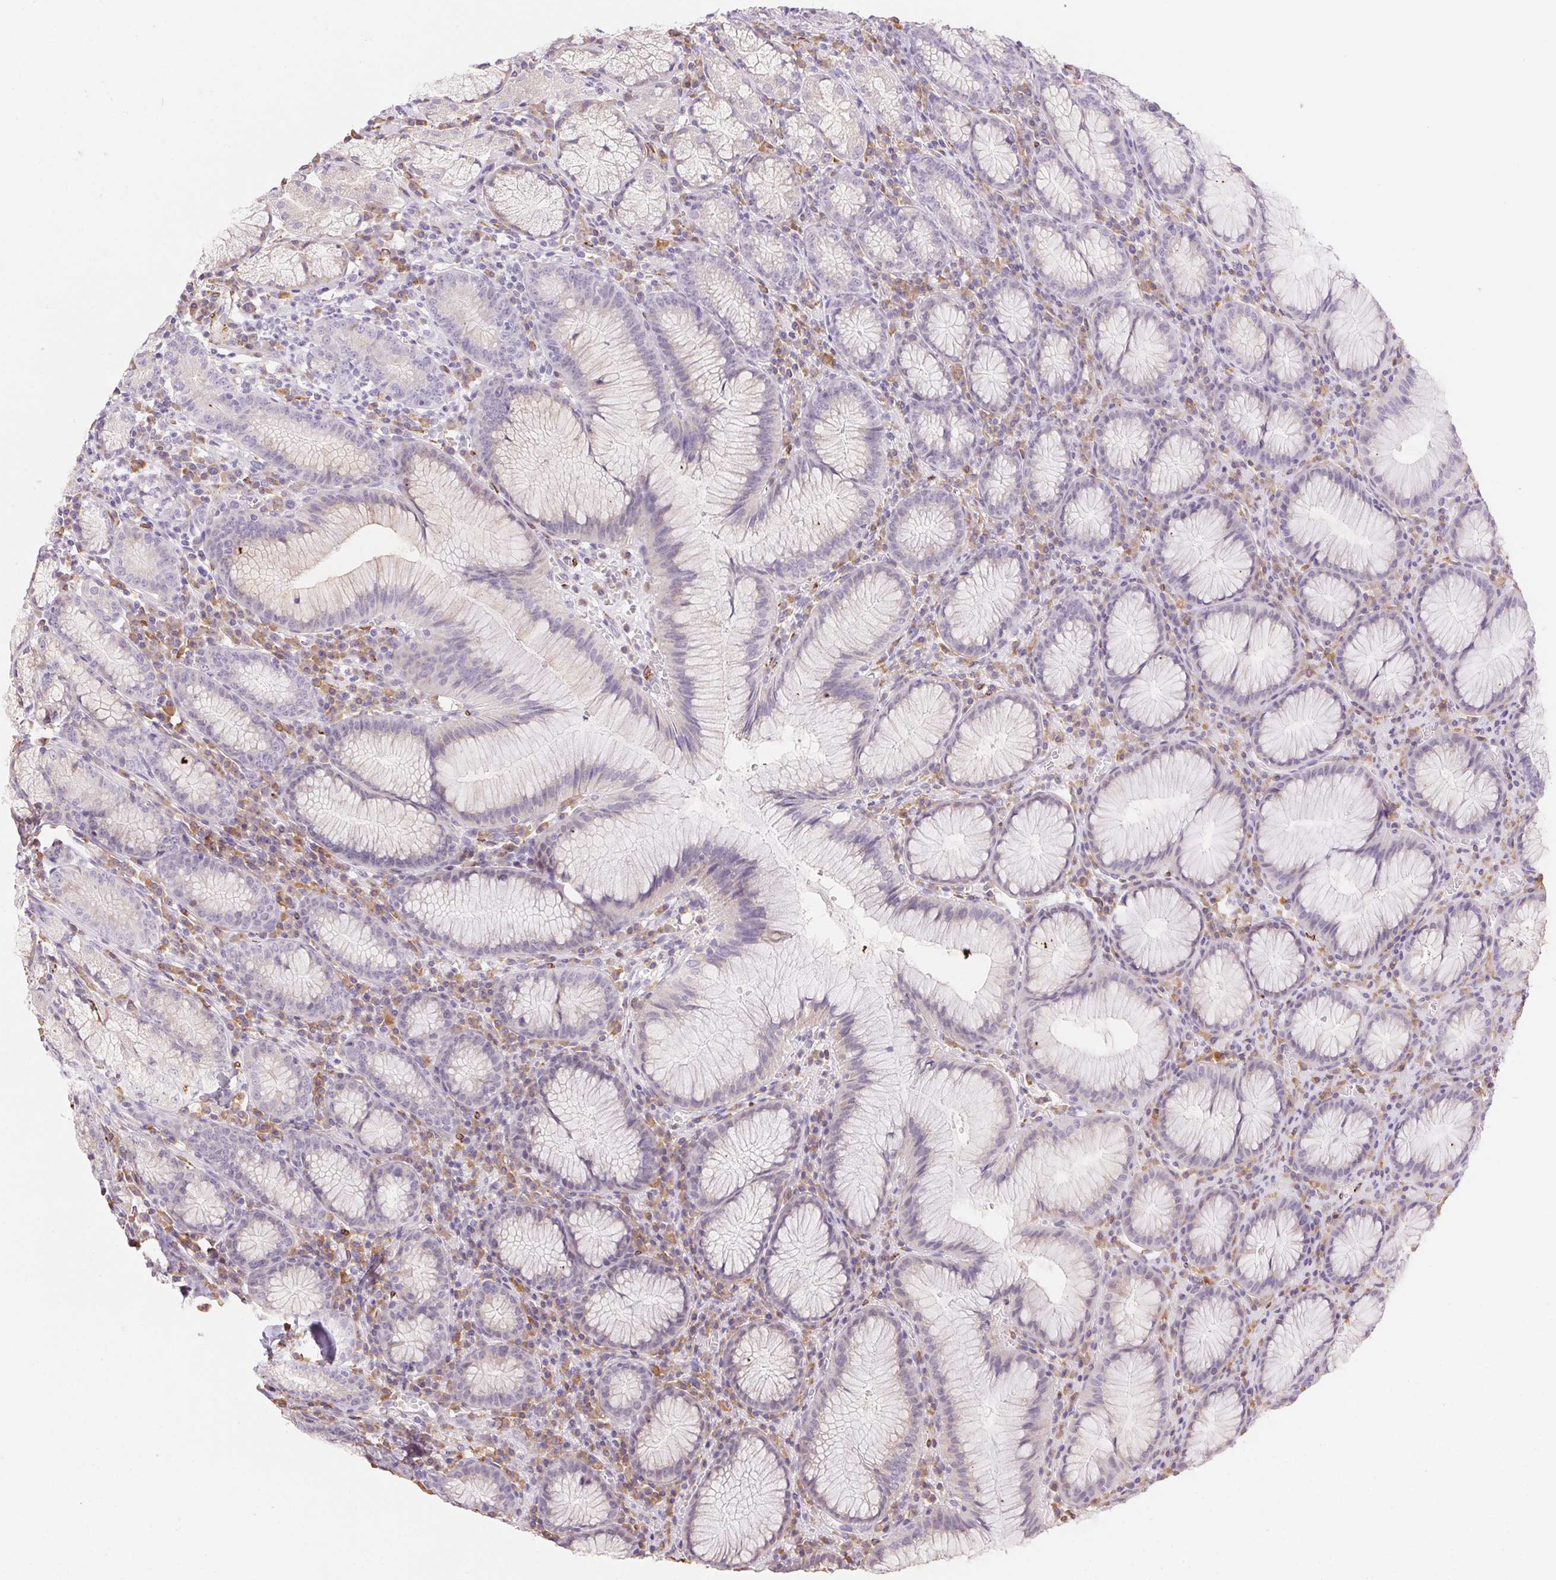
{"staining": {"intensity": "moderate", "quantity": "<25%", "location": "cytoplasmic/membranous"}, "tissue": "stomach", "cell_type": "Glandular cells", "image_type": "normal", "snomed": [{"axis": "morphology", "description": "Normal tissue, NOS"}, {"axis": "topography", "description": "Stomach"}], "caption": "A brown stain labels moderate cytoplasmic/membranous positivity of a protein in glandular cells of unremarkable human stomach. (DAB = brown stain, brightfield microscopy at high magnification).", "gene": "HRC", "patient": {"sex": "male", "age": 55}}